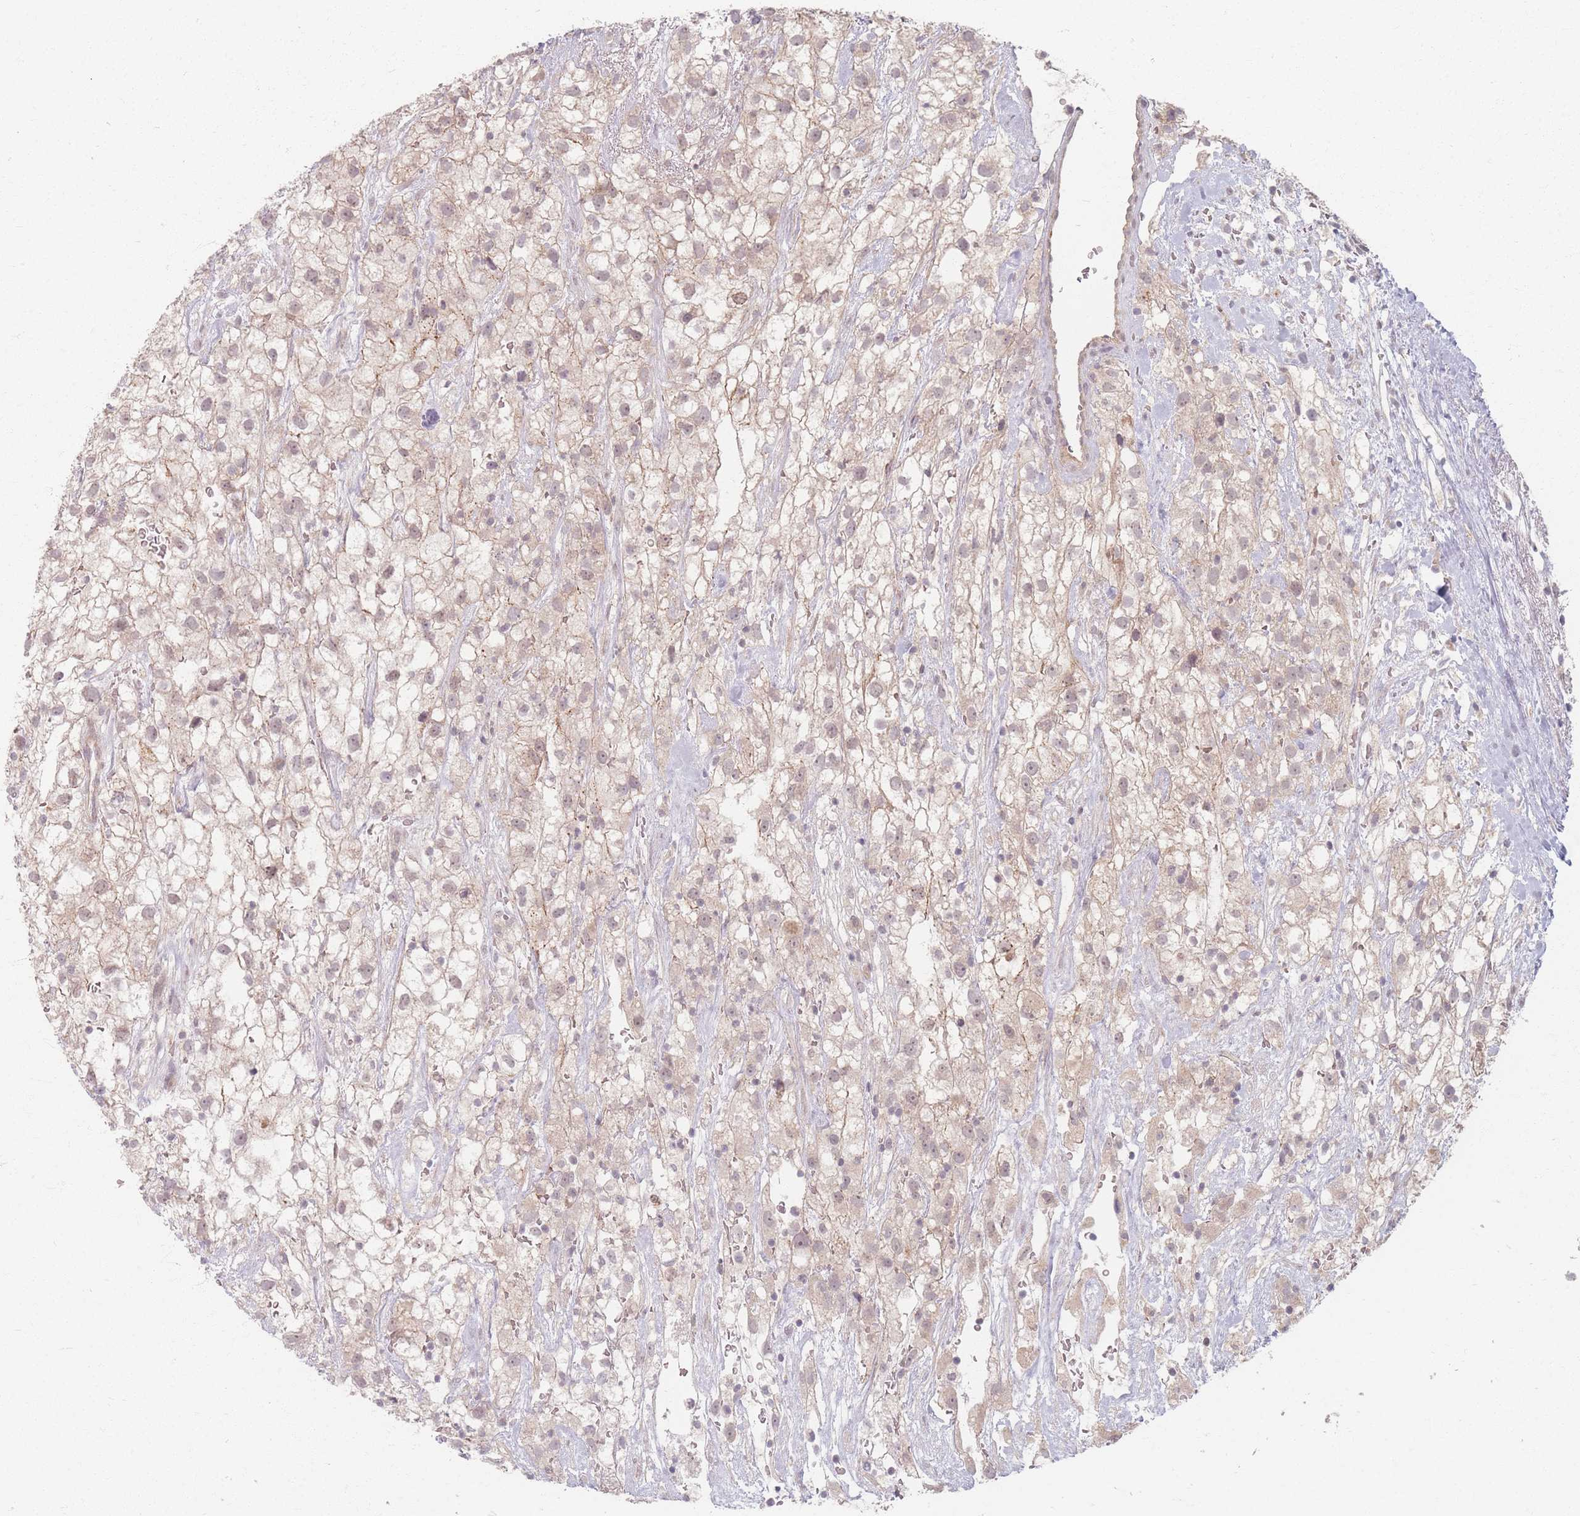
{"staining": {"intensity": "weak", "quantity": ">75%", "location": "cytoplasmic/membranous,nuclear"}, "tissue": "renal cancer", "cell_type": "Tumor cells", "image_type": "cancer", "snomed": [{"axis": "morphology", "description": "Adenocarcinoma, NOS"}, {"axis": "topography", "description": "Kidney"}], "caption": "Brown immunohistochemical staining in human renal cancer reveals weak cytoplasmic/membranous and nuclear expression in about >75% of tumor cells.", "gene": "GABRA6", "patient": {"sex": "male", "age": 59}}